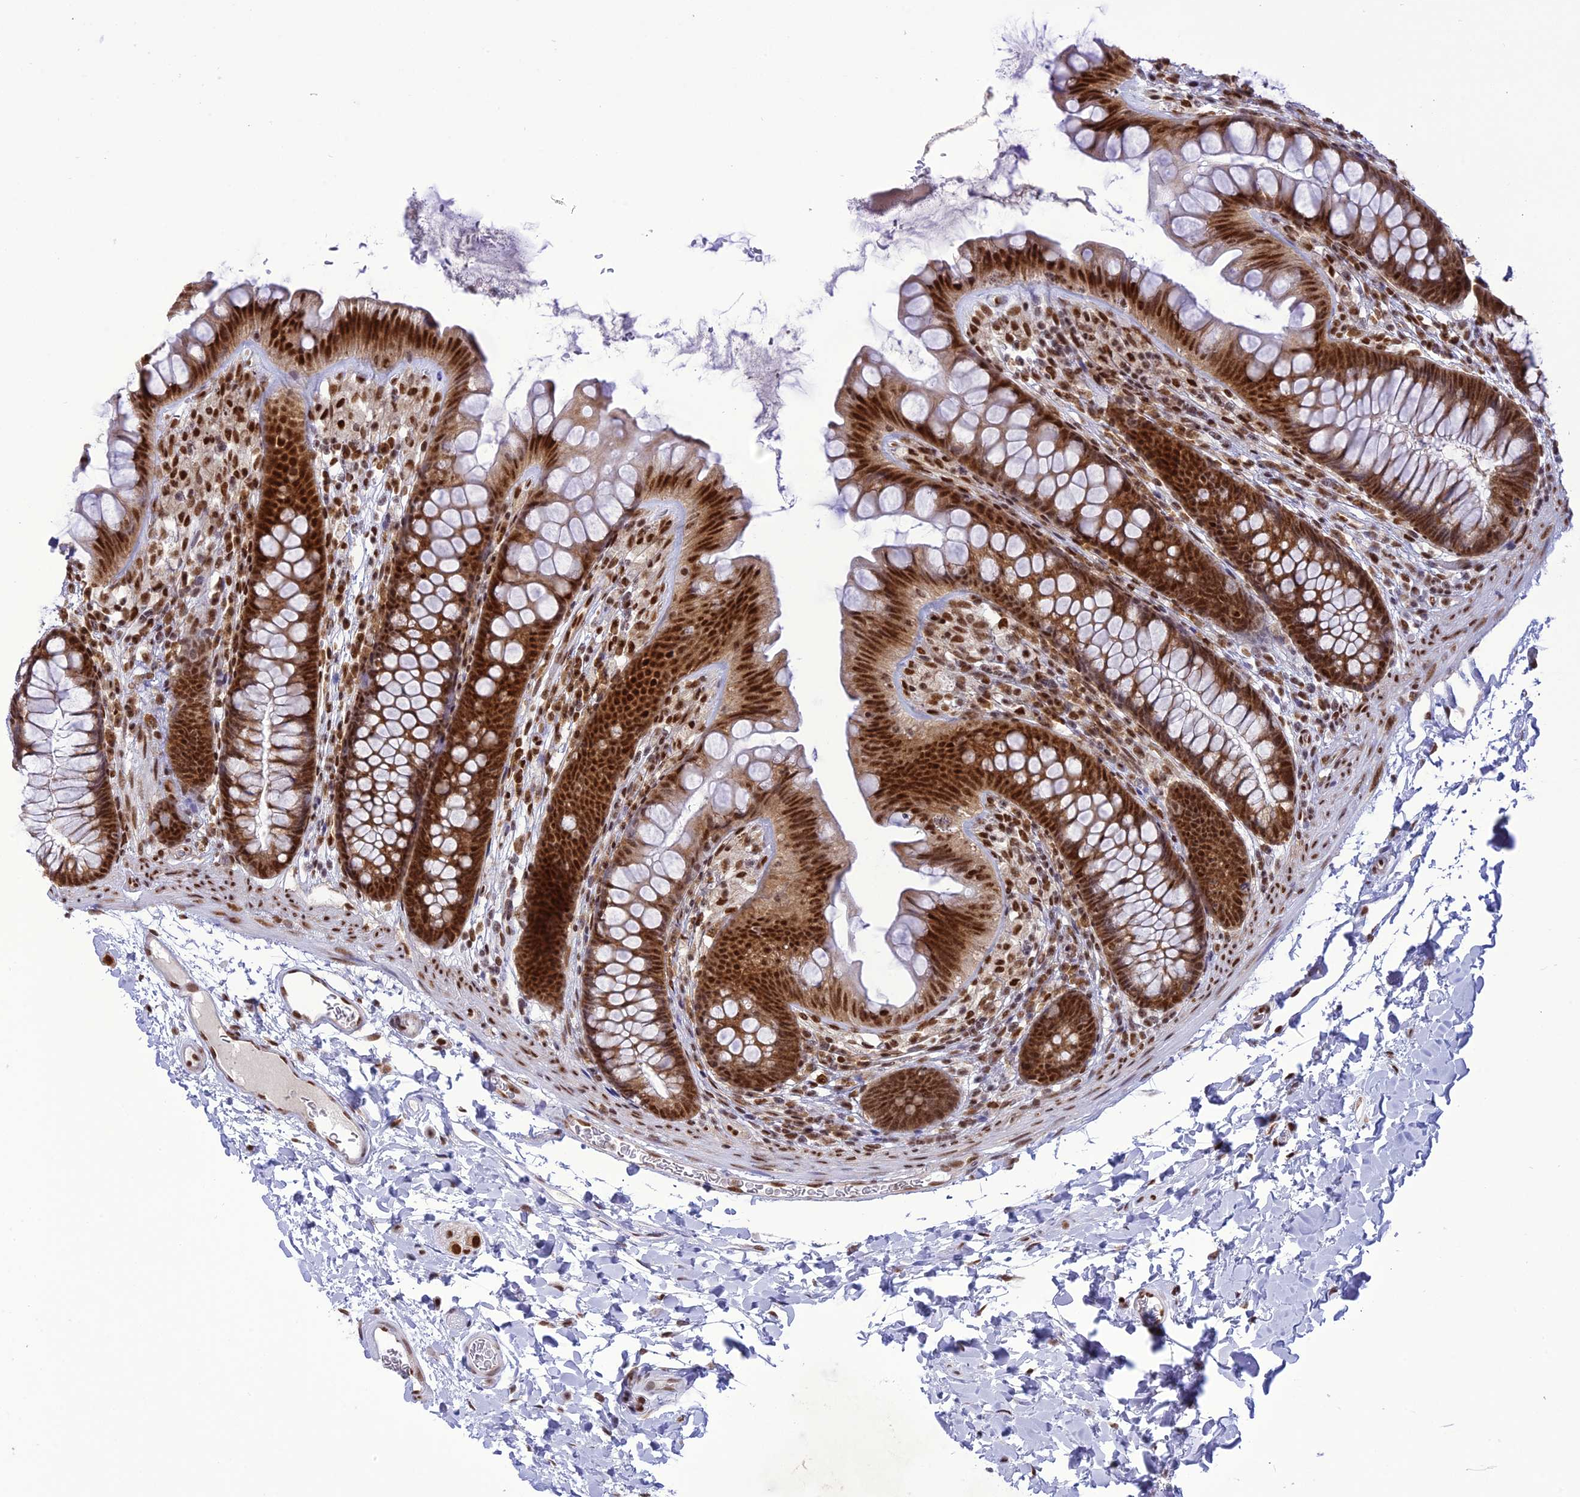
{"staining": {"intensity": "strong", "quantity": ">75%", "location": "nuclear"}, "tissue": "colon", "cell_type": "Endothelial cells", "image_type": "normal", "snomed": [{"axis": "morphology", "description": "Normal tissue, NOS"}, {"axis": "topography", "description": "Colon"}], "caption": "The histopathology image displays immunohistochemical staining of normal colon. There is strong nuclear staining is appreciated in about >75% of endothelial cells. The staining is performed using DAB (3,3'-diaminobenzidine) brown chromogen to label protein expression. The nuclei are counter-stained blue using hematoxylin.", "gene": "DDX1", "patient": {"sex": "female", "age": 62}}